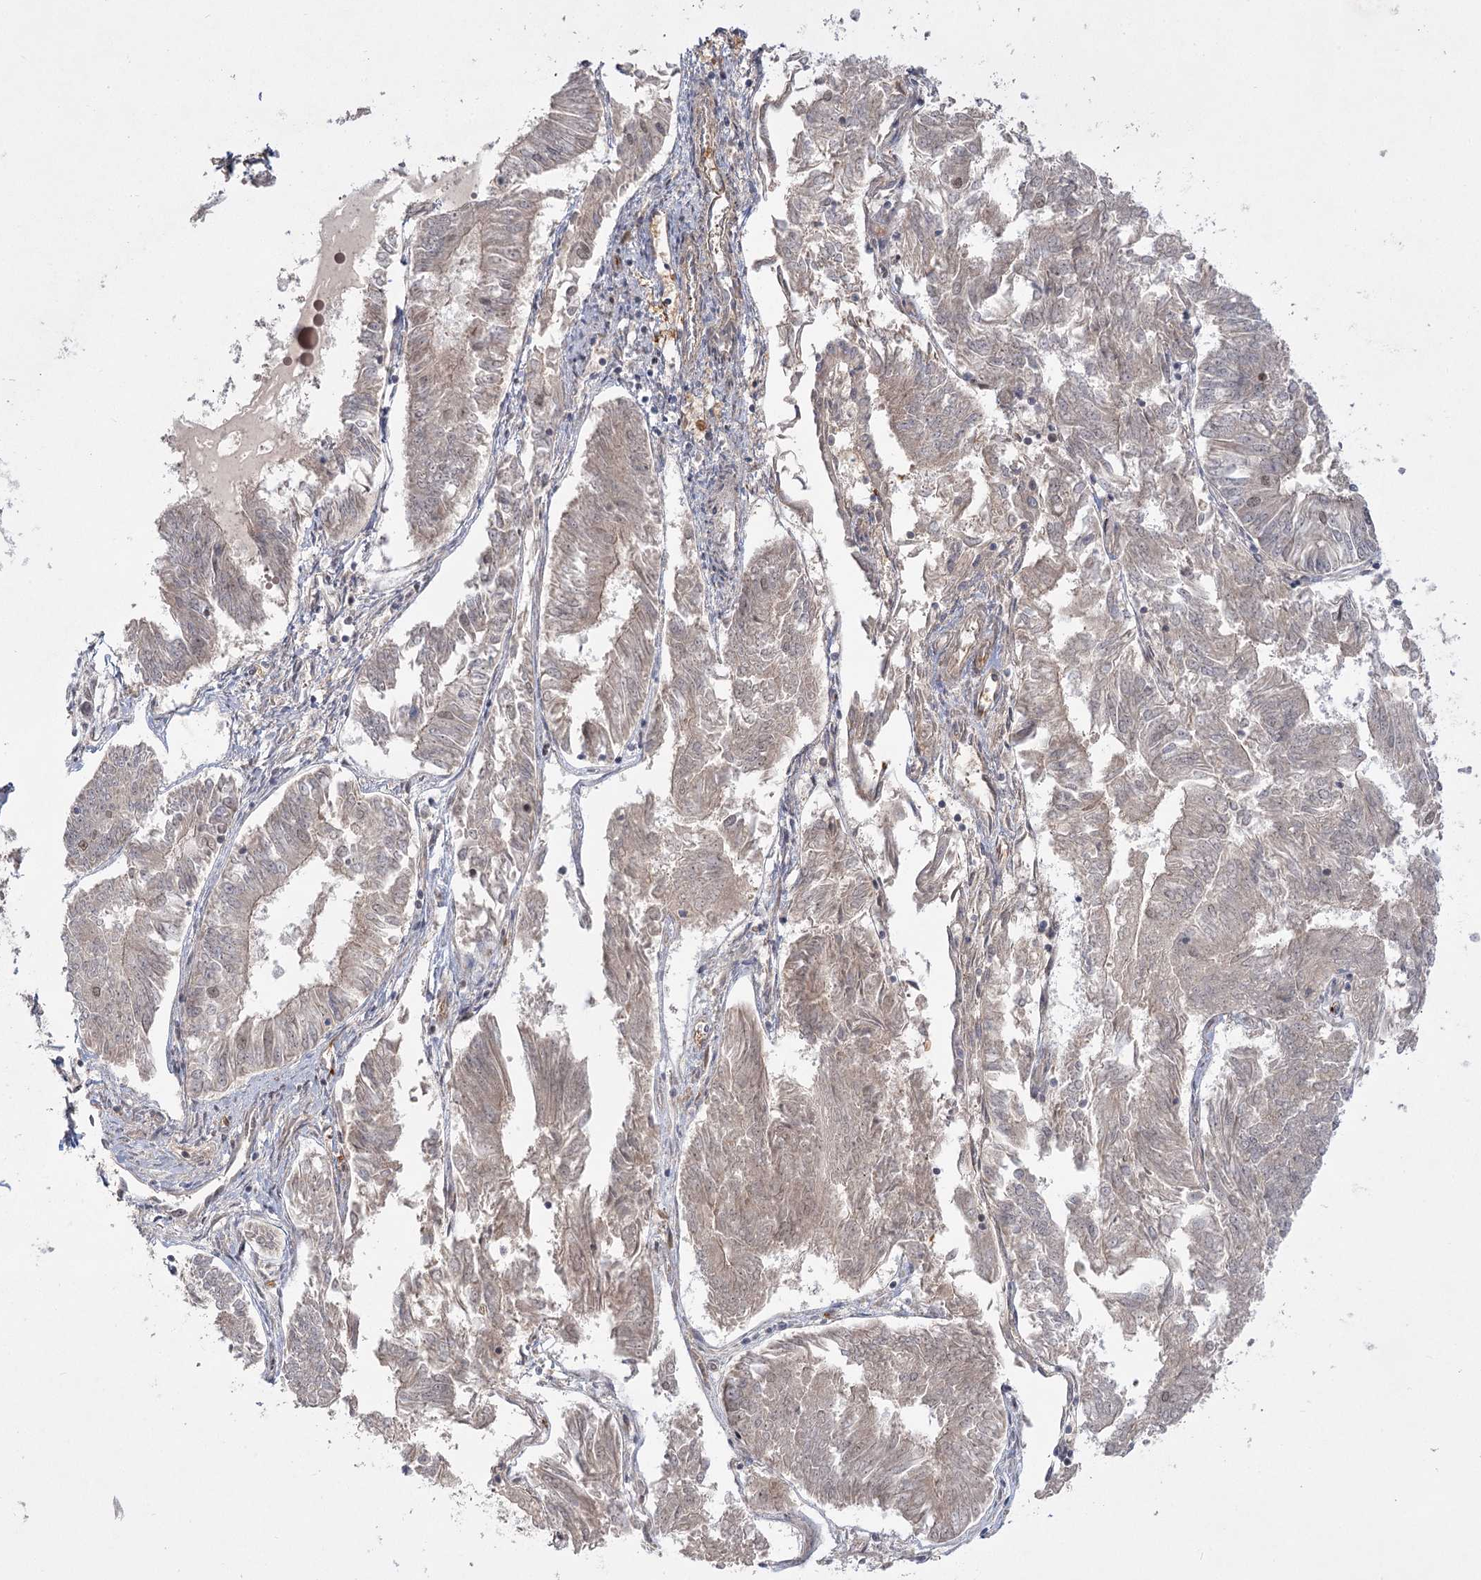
{"staining": {"intensity": "negative", "quantity": "none", "location": "none"}, "tissue": "endometrial cancer", "cell_type": "Tumor cells", "image_type": "cancer", "snomed": [{"axis": "morphology", "description": "Adenocarcinoma, NOS"}, {"axis": "topography", "description": "Endometrium"}], "caption": "This is a histopathology image of IHC staining of adenocarcinoma (endometrial), which shows no expression in tumor cells. (DAB IHC with hematoxylin counter stain).", "gene": "HELQ", "patient": {"sex": "female", "age": 58}}